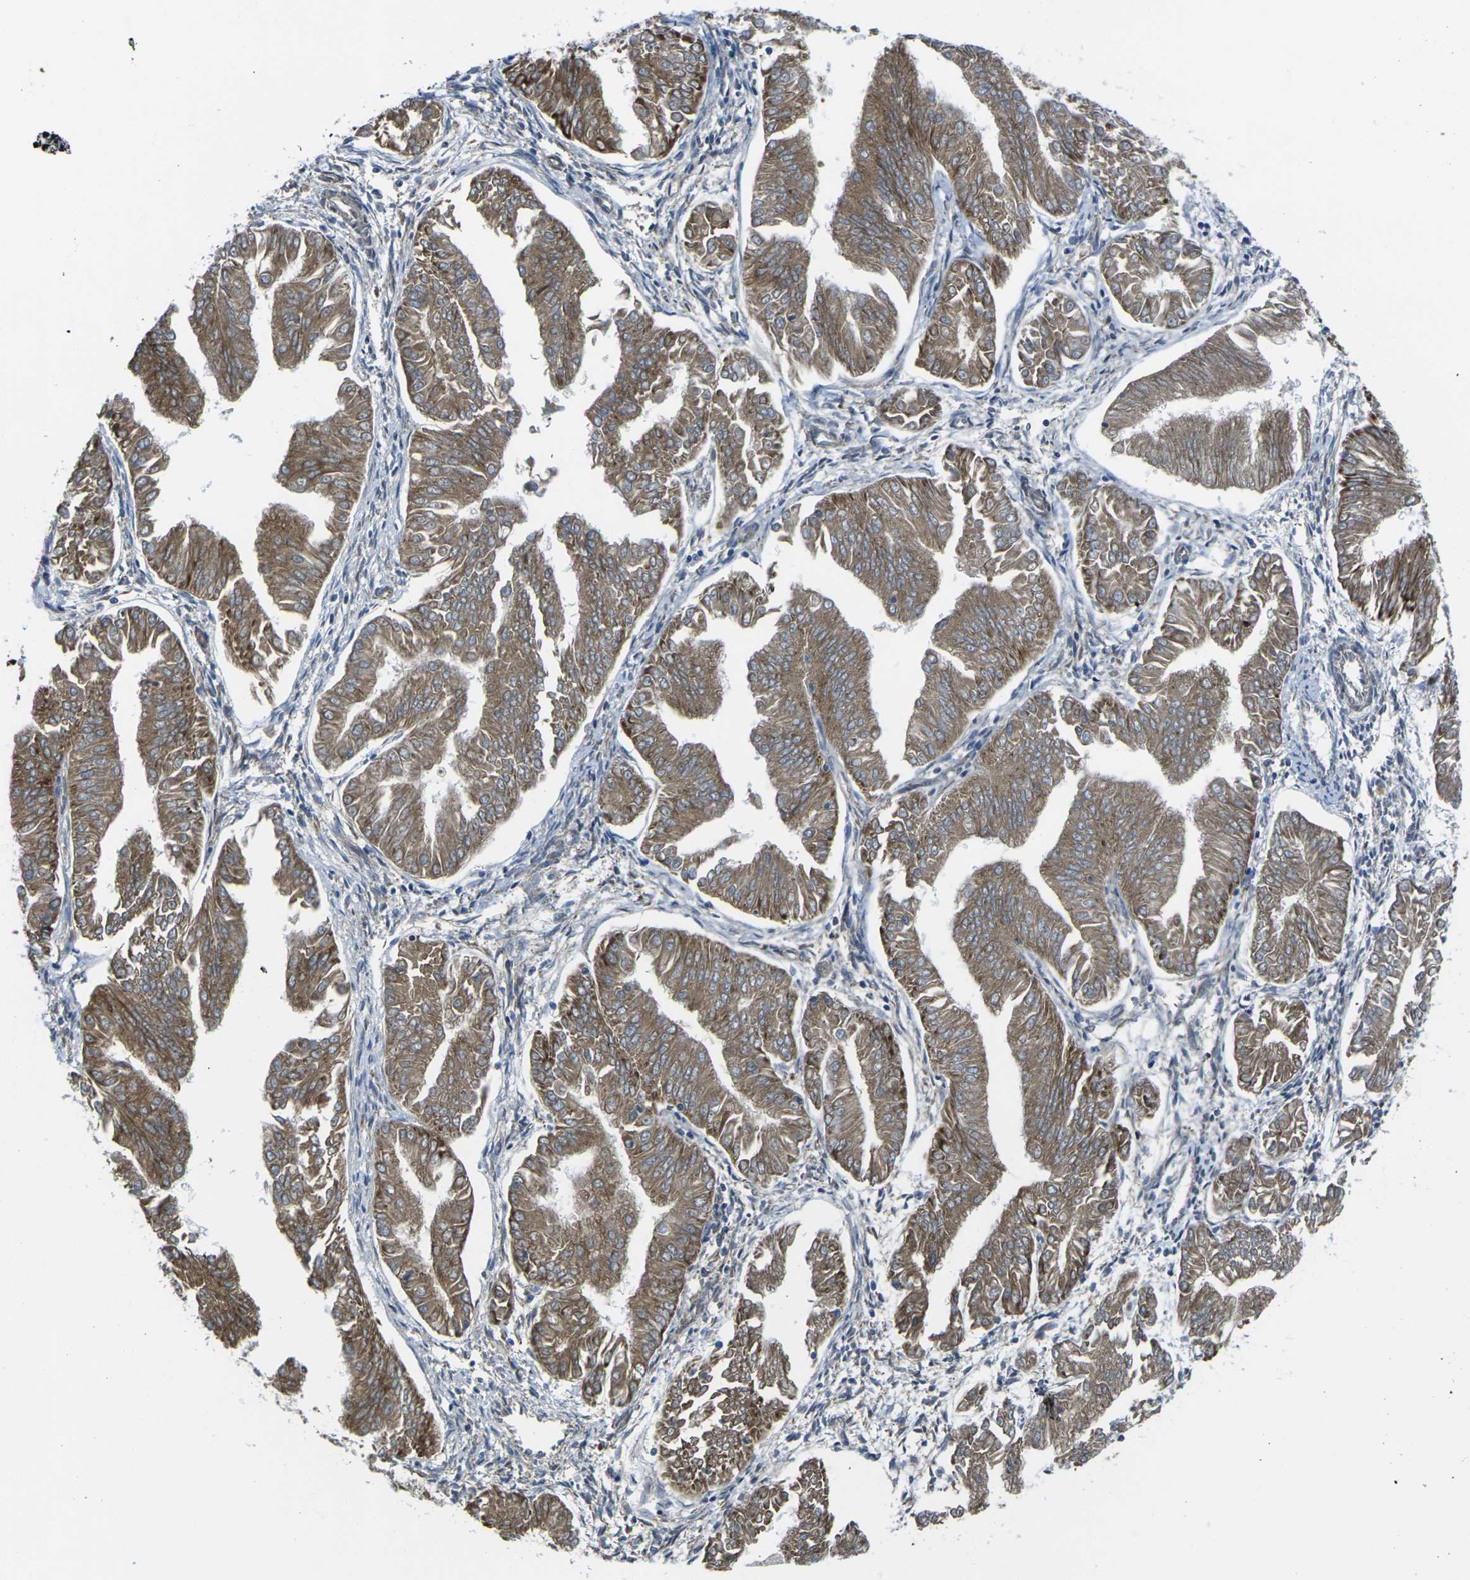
{"staining": {"intensity": "moderate", "quantity": ">75%", "location": "cytoplasmic/membranous"}, "tissue": "endometrial cancer", "cell_type": "Tumor cells", "image_type": "cancer", "snomed": [{"axis": "morphology", "description": "Adenocarcinoma, NOS"}, {"axis": "topography", "description": "Endometrium"}], "caption": "Endometrial cancer stained with a brown dye exhibits moderate cytoplasmic/membranous positive positivity in approximately >75% of tumor cells.", "gene": "FZD1", "patient": {"sex": "female", "age": 53}}